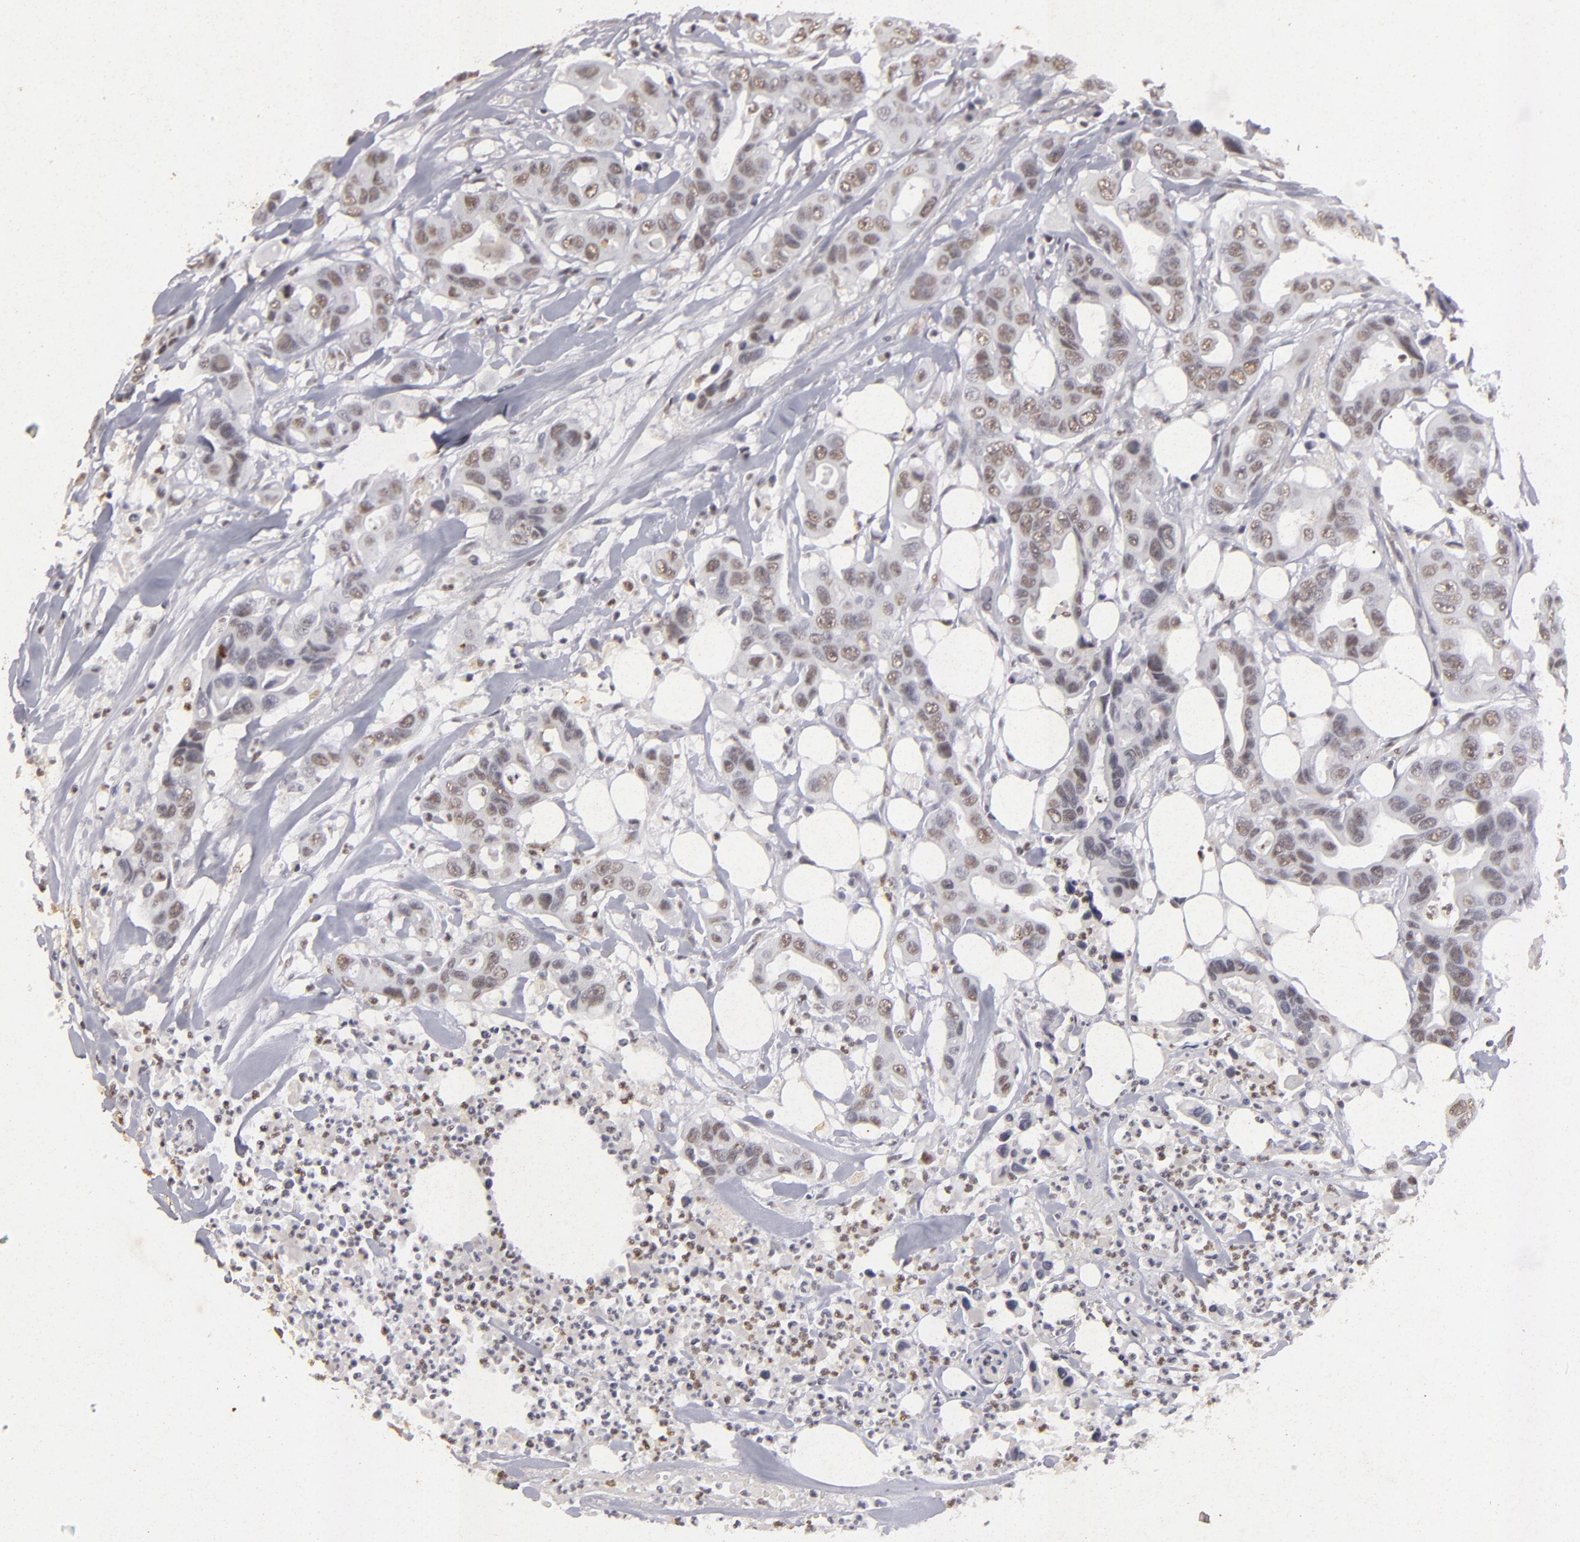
{"staining": {"intensity": "weak", "quantity": "25%-75%", "location": "nuclear"}, "tissue": "colorectal cancer", "cell_type": "Tumor cells", "image_type": "cancer", "snomed": [{"axis": "morphology", "description": "Adenocarcinoma, NOS"}, {"axis": "topography", "description": "Colon"}], "caption": "Human colorectal cancer stained with a protein marker shows weak staining in tumor cells.", "gene": "CBX3", "patient": {"sex": "female", "age": 70}}